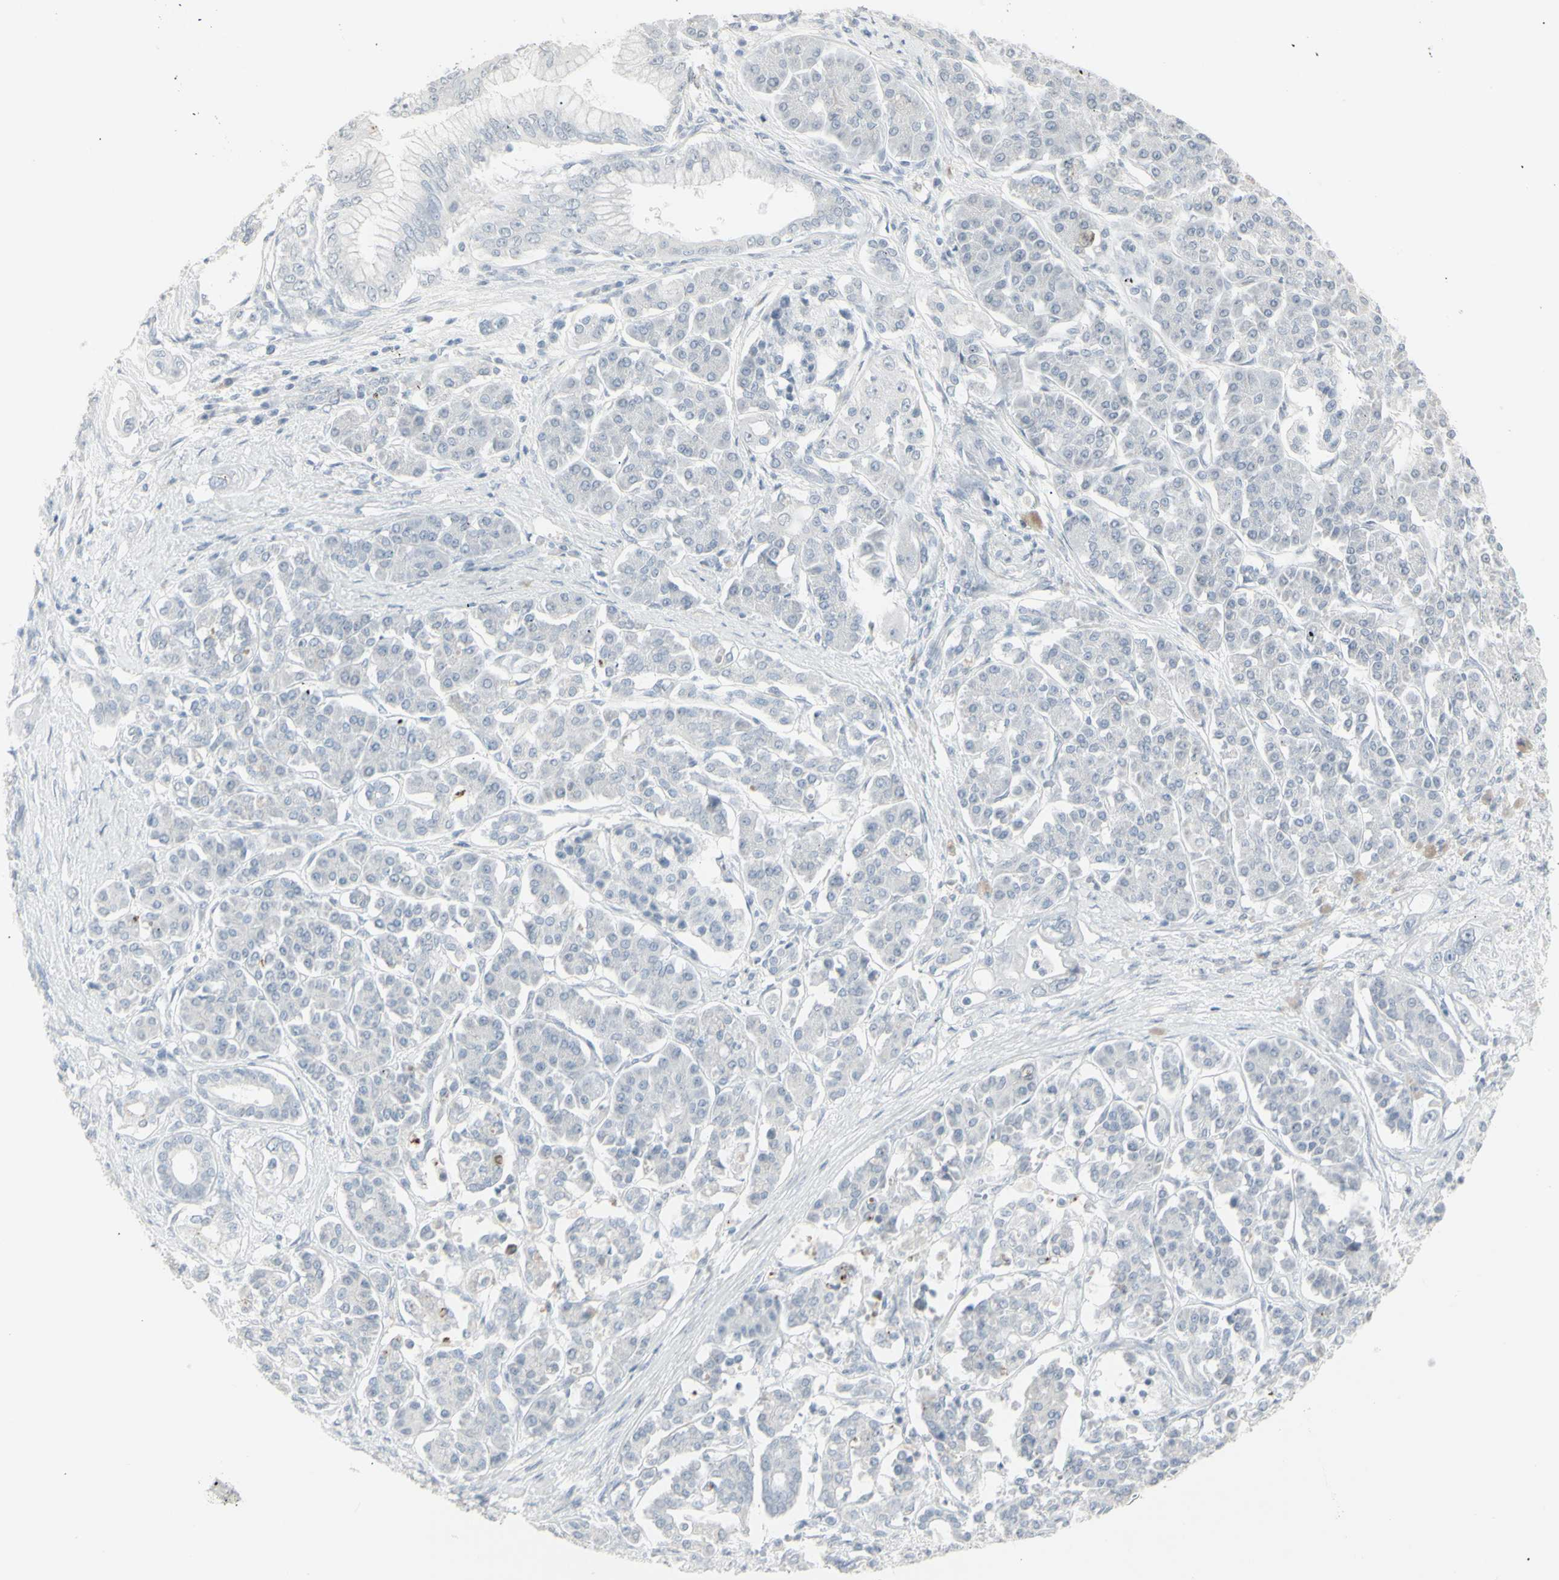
{"staining": {"intensity": "negative", "quantity": "none", "location": "none"}, "tissue": "pancreatic cancer", "cell_type": "Tumor cells", "image_type": "cancer", "snomed": [{"axis": "morphology", "description": "Normal tissue, NOS"}, {"axis": "topography", "description": "Pancreas"}], "caption": "The image reveals no significant staining in tumor cells of pancreatic cancer.", "gene": "YBX2", "patient": {"sex": "male", "age": 42}}